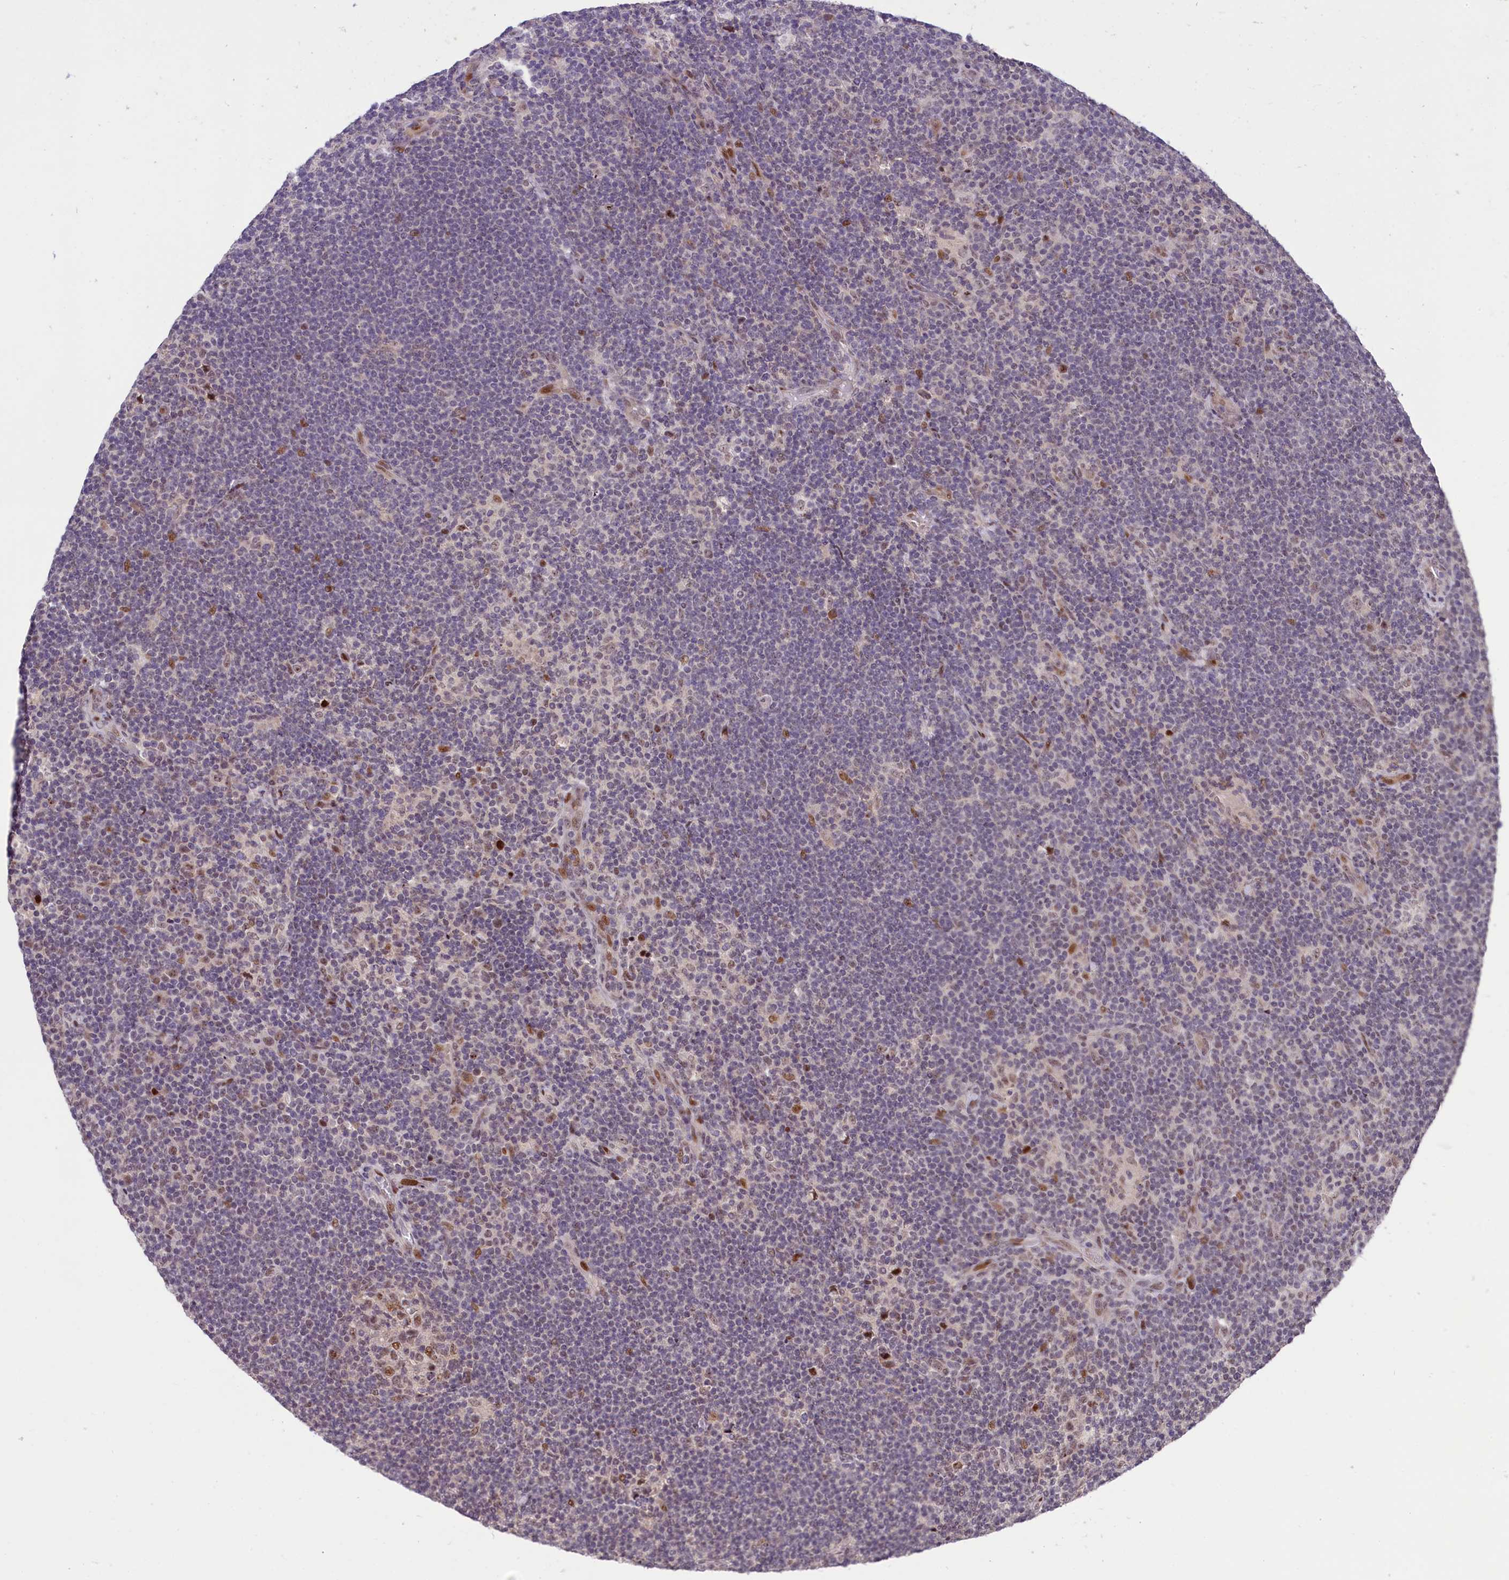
{"staining": {"intensity": "negative", "quantity": "none", "location": "none"}, "tissue": "lymphoma", "cell_type": "Tumor cells", "image_type": "cancer", "snomed": [{"axis": "morphology", "description": "Hodgkin's disease, NOS"}, {"axis": "topography", "description": "Lymph node"}], "caption": "A high-resolution photomicrograph shows immunohistochemistry staining of Hodgkin's disease, which demonstrates no significant positivity in tumor cells.", "gene": "ANKS3", "patient": {"sex": "female", "age": 57}}